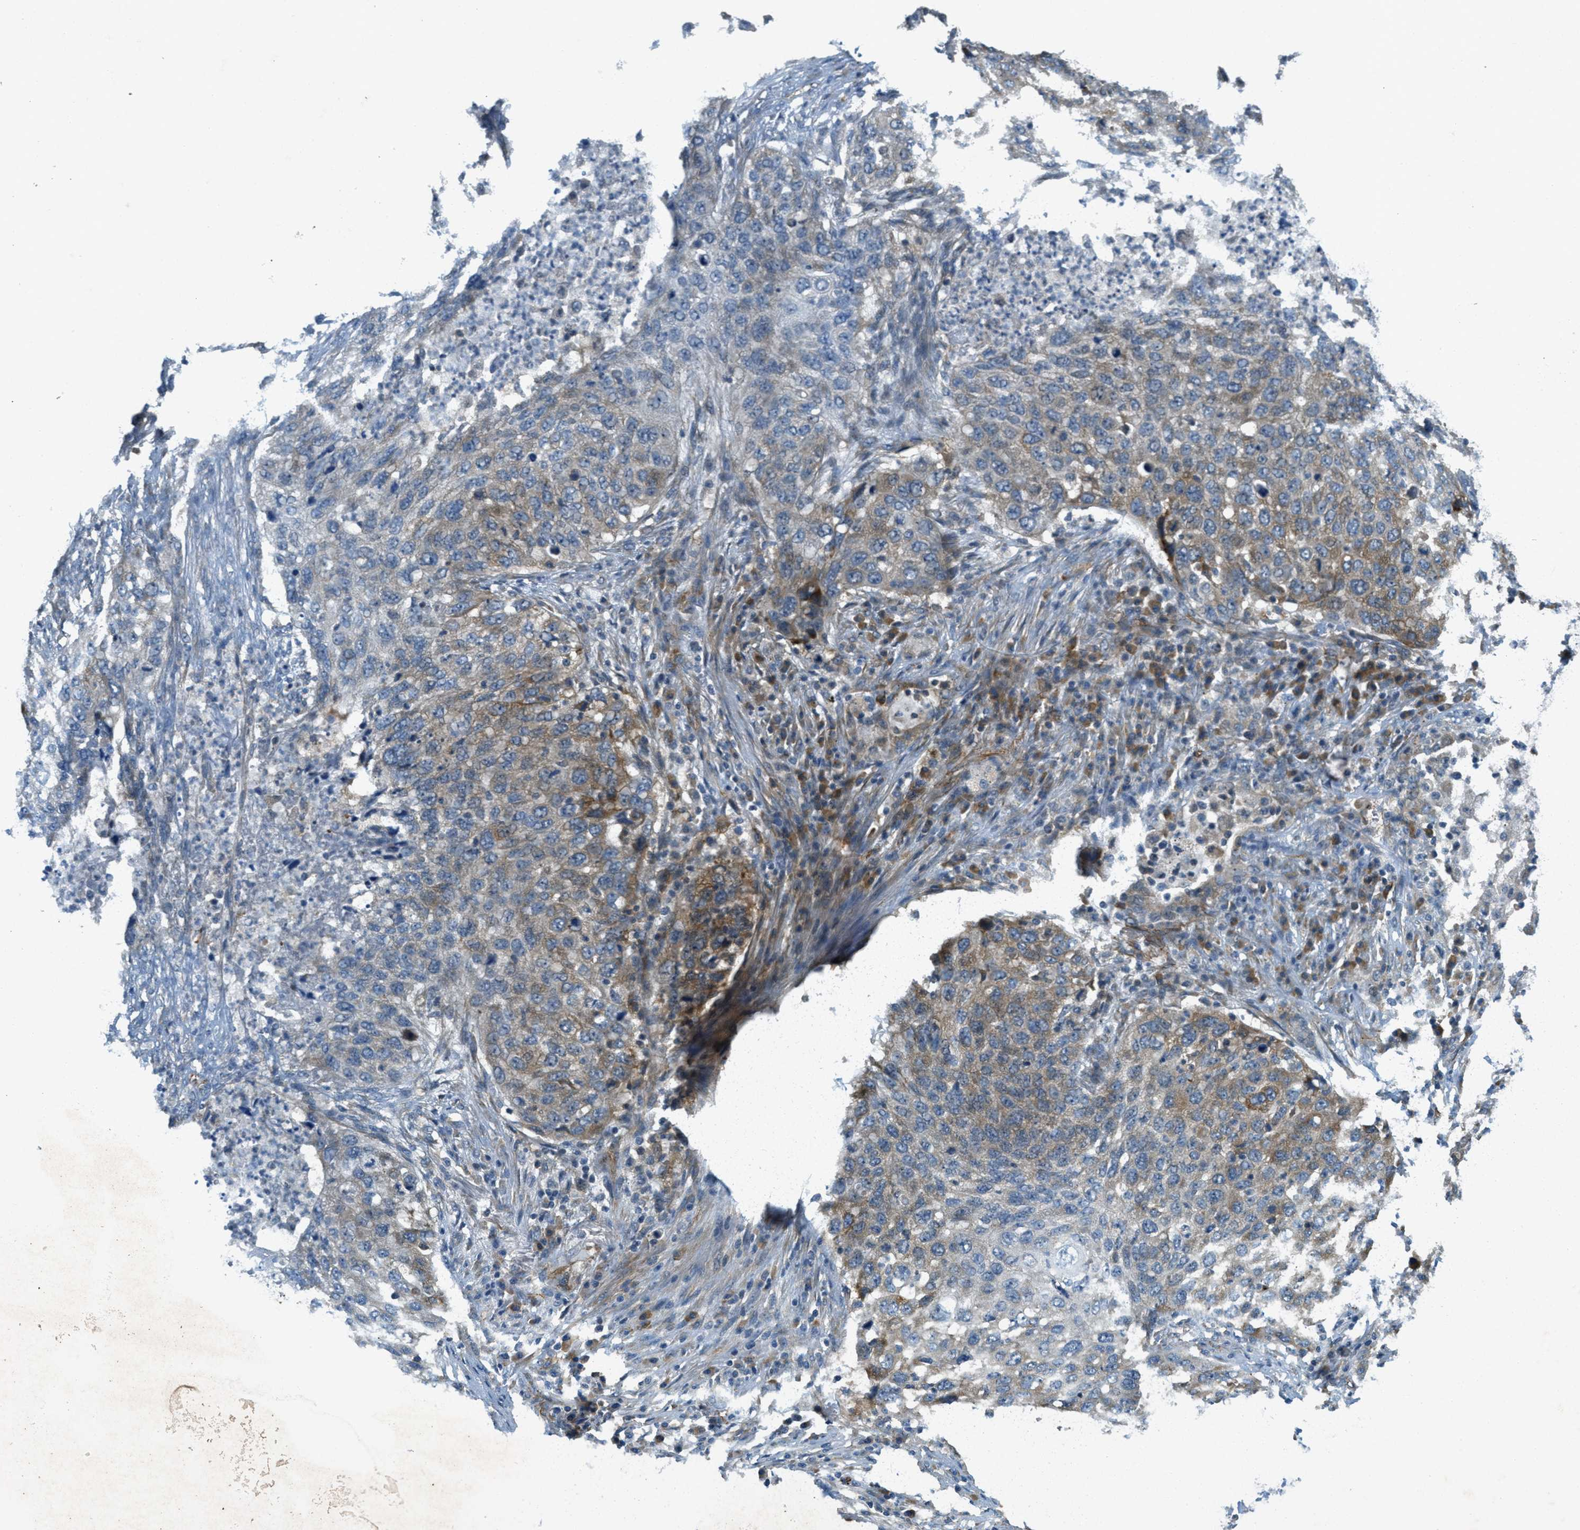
{"staining": {"intensity": "weak", "quantity": "25%-75%", "location": "cytoplasmic/membranous"}, "tissue": "lung cancer", "cell_type": "Tumor cells", "image_type": "cancer", "snomed": [{"axis": "morphology", "description": "Squamous cell carcinoma, NOS"}, {"axis": "topography", "description": "Lung"}], "caption": "This micrograph displays immunohistochemistry staining of squamous cell carcinoma (lung), with low weak cytoplasmic/membranous staining in approximately 25%-75% of tumor cells.", "gene": "JCAD", "patient": {"sex": "female", "age": 63}}